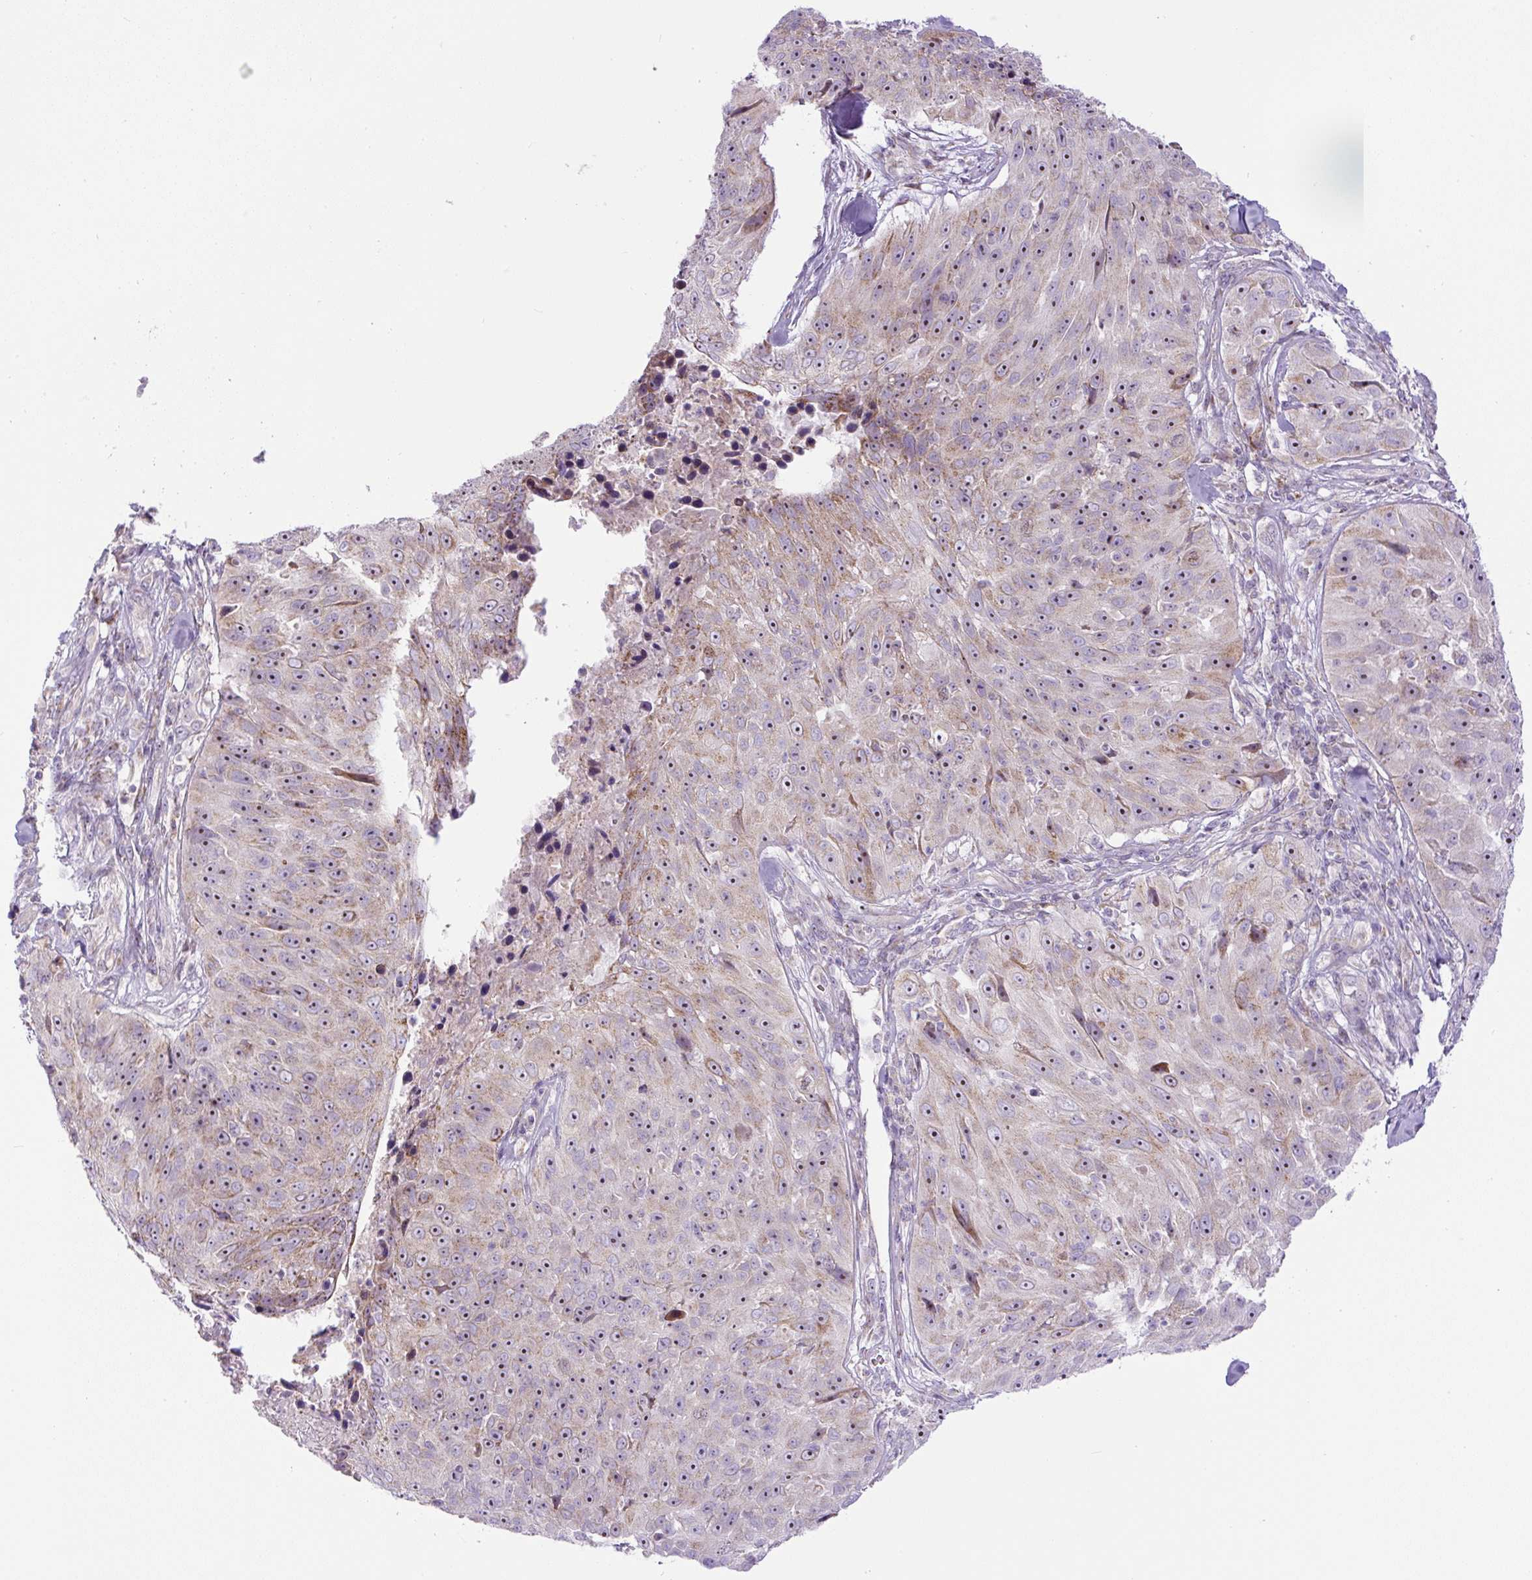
{"staining": {"intensity": "moderate", "quantity": "25%-75%", "location": "cytoplasmic/membranous,nuclear"}, "tissue": "skin cancer", "cell_type": "Tumor cells", "image_type": "cancer", "snomed": [{"axis": "morphology", "description": "Squamous cell carcinoma, NOS"}, {"axis": "topography", "description": "Skin"}], "caption": "A histopathology image of skin cancer (squamous cell carcinoma) stained for a protein reveals moderate cytoplasmic/membranous and nuclear brown staining in tumor cells.", "gene": "ZNF596", "patient": {"sex": "female", "age": 87}}